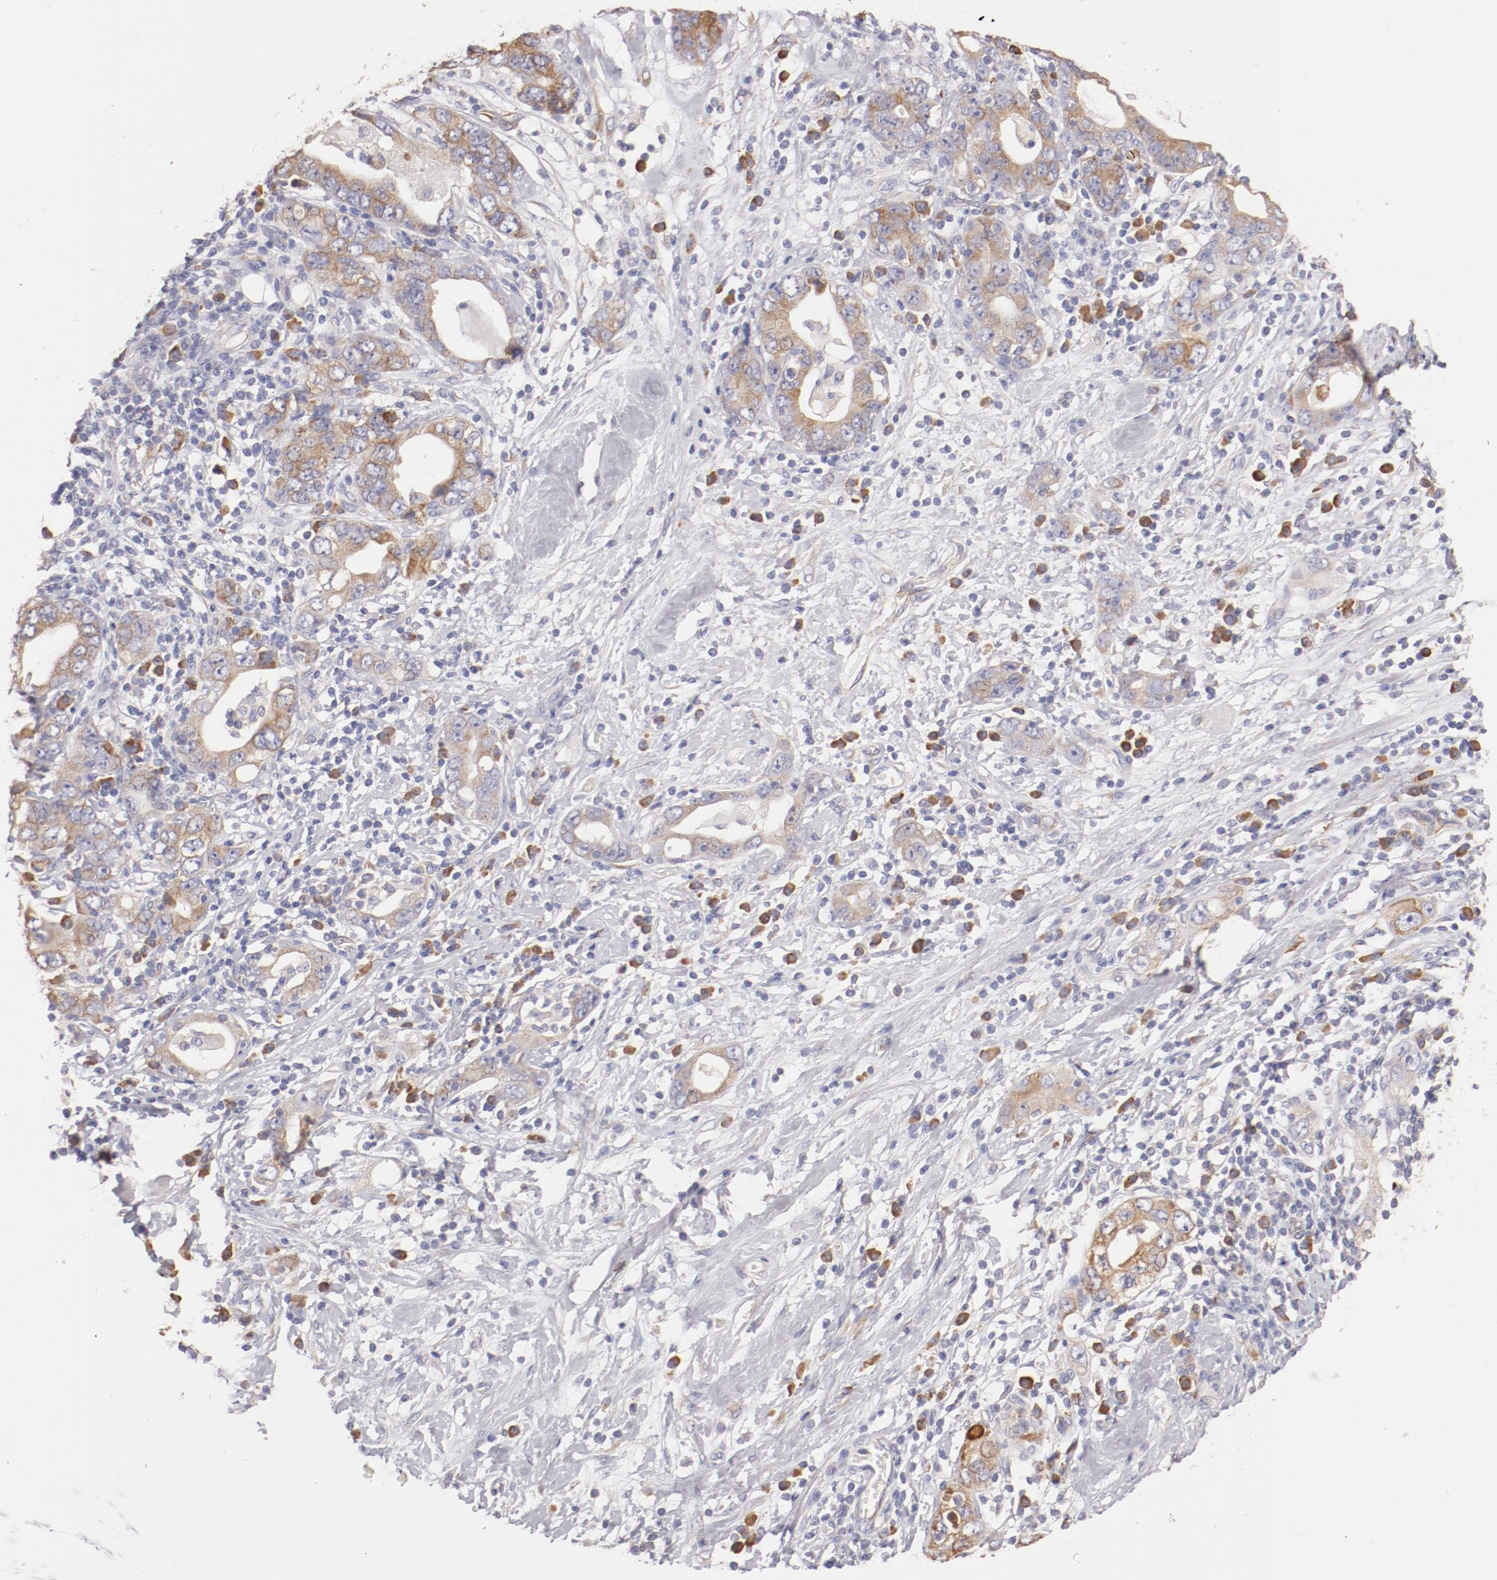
{"staining": {"intensity": "moderate", "quantity": ">75%", "location": "cytoplasmic/membranous"}, "tissue": "stomach cancer", "cell_type": "Tumor cells", "image_type": "cancer", "snomed": [{"axis": "morphology", "description": "Adenocarcinoma, NOS"}, {"axis": "topography", "description": "Stomach, lower"}], "caption": "Protein analysis of stomach cancer (adenocarcinoma) tissue shows moderate cytoplasmic/membranous expression in approximately >75% of tumor cells. The staining was performed using DAB to visualize the protein expression in brown, while the nuclei were stained in blue with hematoxylin (Magnification: 20x).", "gene": "ENTPD5", "patient": {"sex": "female", "age": 93}}